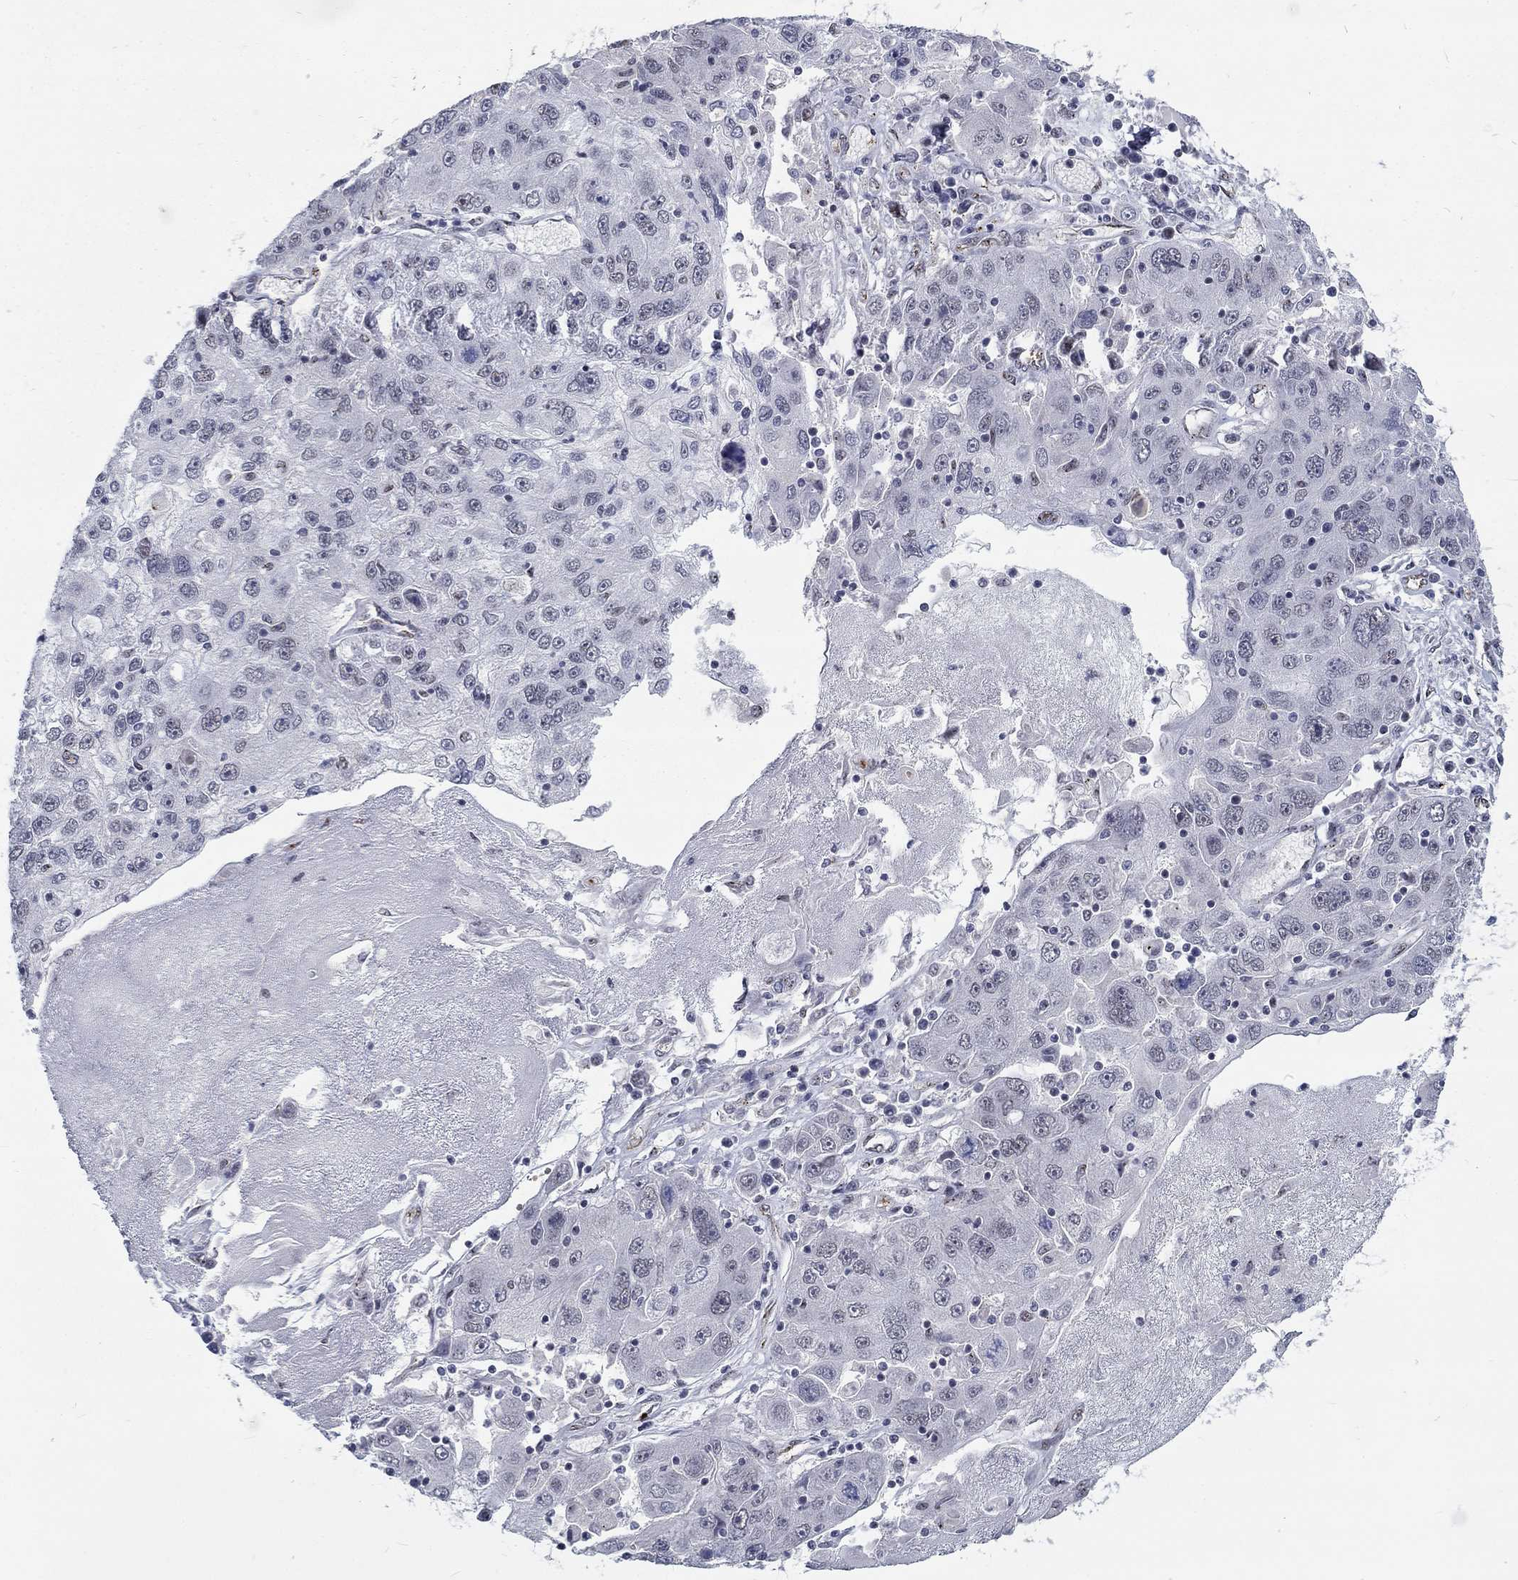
{"staining": {"intensity": "negative", "quantity": "none", "location": "none"}, "tissue": "stomach cancer", "cell_type": "Tumor cells", "image_type": "cancer", "snomed": [{"axis": "morphology", "description": "Adenocarcinoma, NOS"}, {"axis": "topography", "description": "Stomach"}], "caption": "There is no significant expression in tumor cells of stomach adenocarcinoma. Brightfield microscopy of IHC stained with DAB (3,3'-diaminobenzidine) (brown) and hematoxylin (blue), captured at high magnification.", "gene": "ZBED1", "patient": {"sex": "male", "age": 56}}